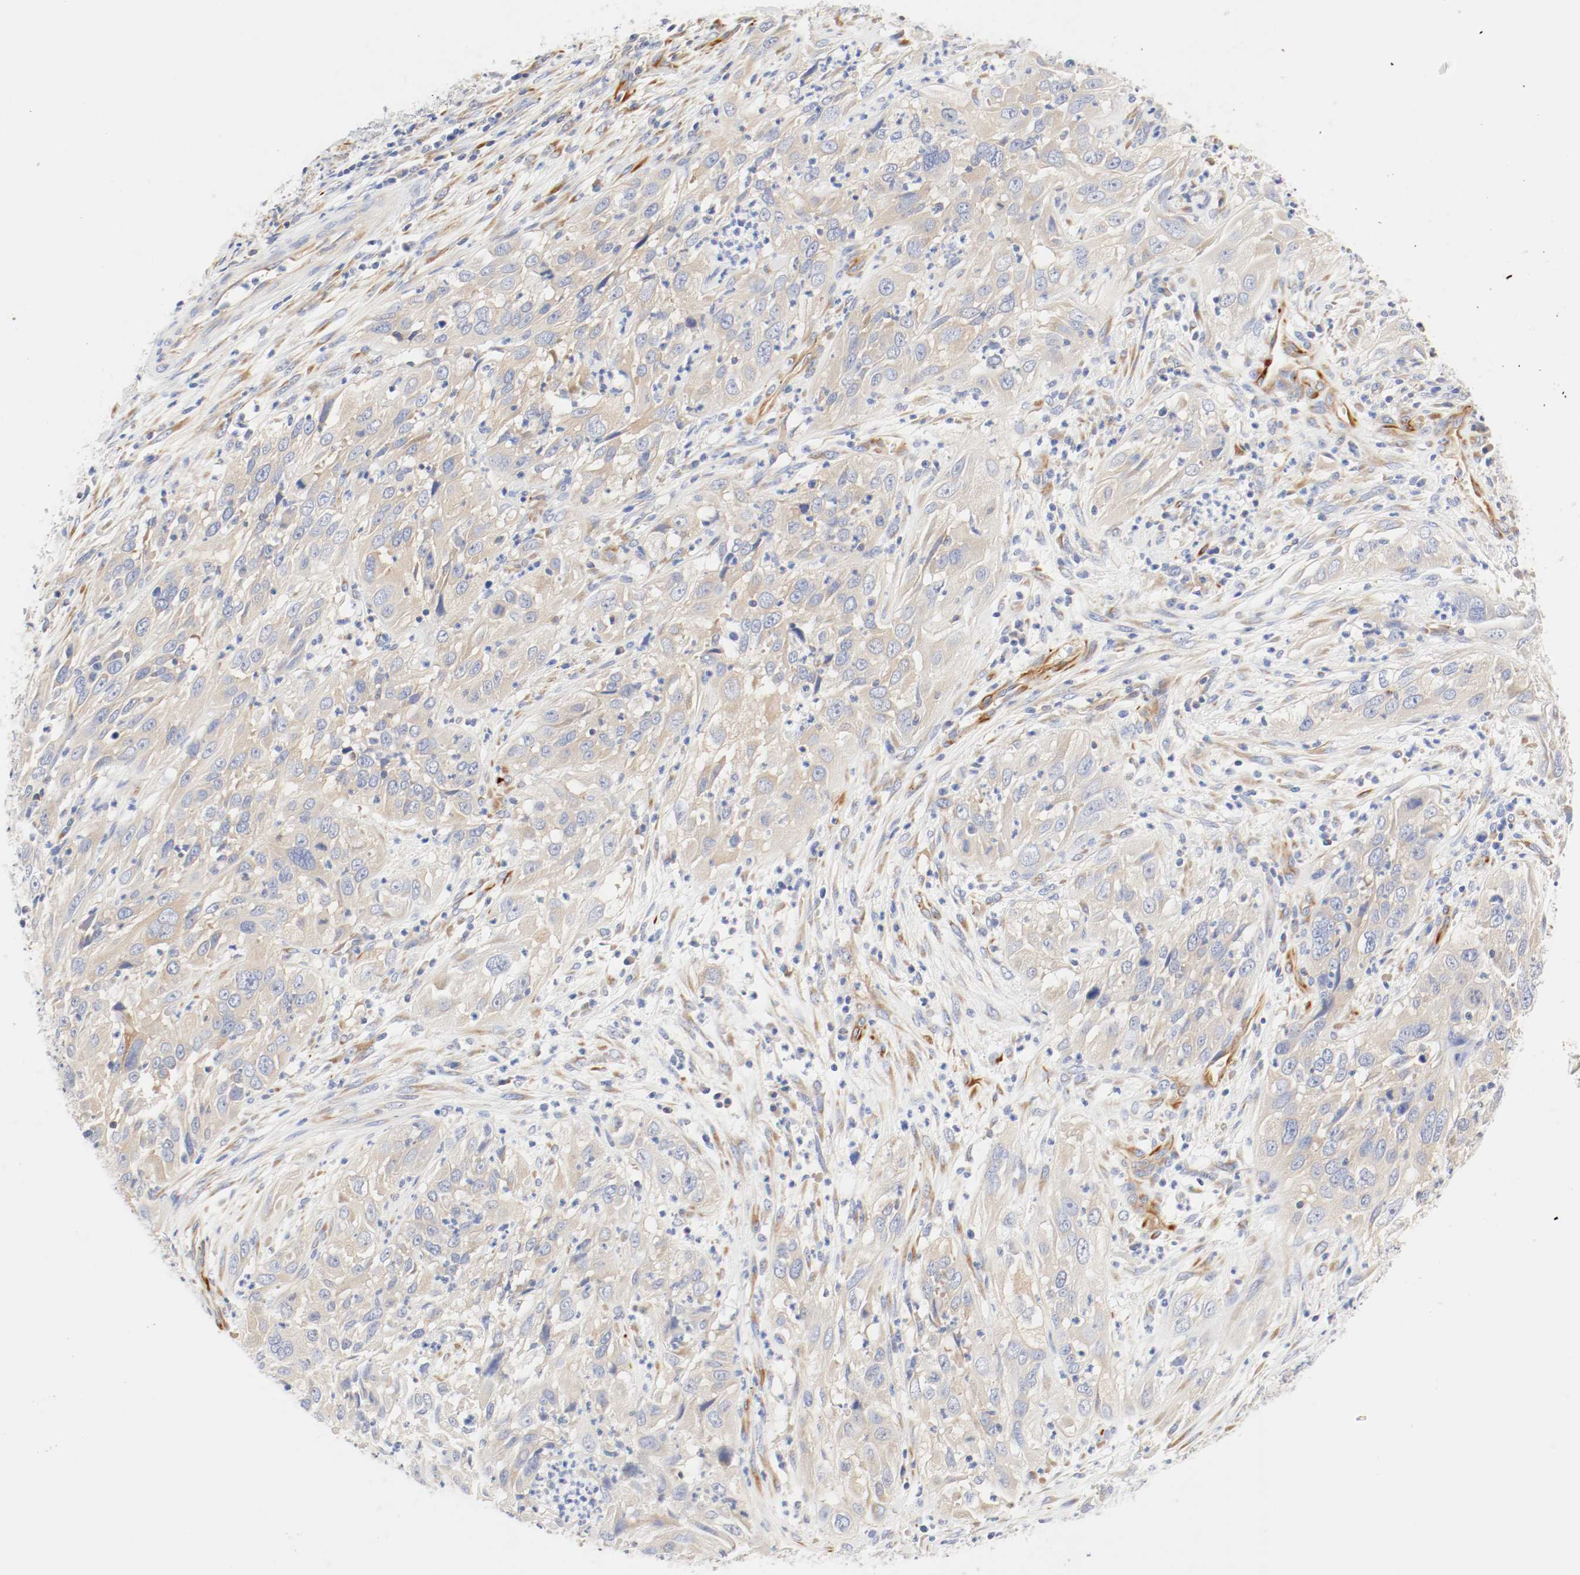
{"staining": {"intensity": "moderate", "quantity": ">75%", "location": "cytoplasmic/membranous"}, "tissue": "cervical cancer", "cell_type": "Tumor cells", "image_type": "cancer", "snomed": [{"axis": "morphology", "description": "Squamous cell carcinoma, NOS"}, {"axis": "topography", "description": "Cervix"}], "caption": "Tumor cells show moderate cytoplasmic/membranous positivity in approximately >75% of cells in cervical cancer. The staining was performed using DAB (3,3'-diaminobenzidine) to visualize the protein expression in brown, while the nuclei were stained in blue with hematoxylin (Magnification: 20x).", "gene": "GIT1", "patient": {"sex": "female", "age": 32}}